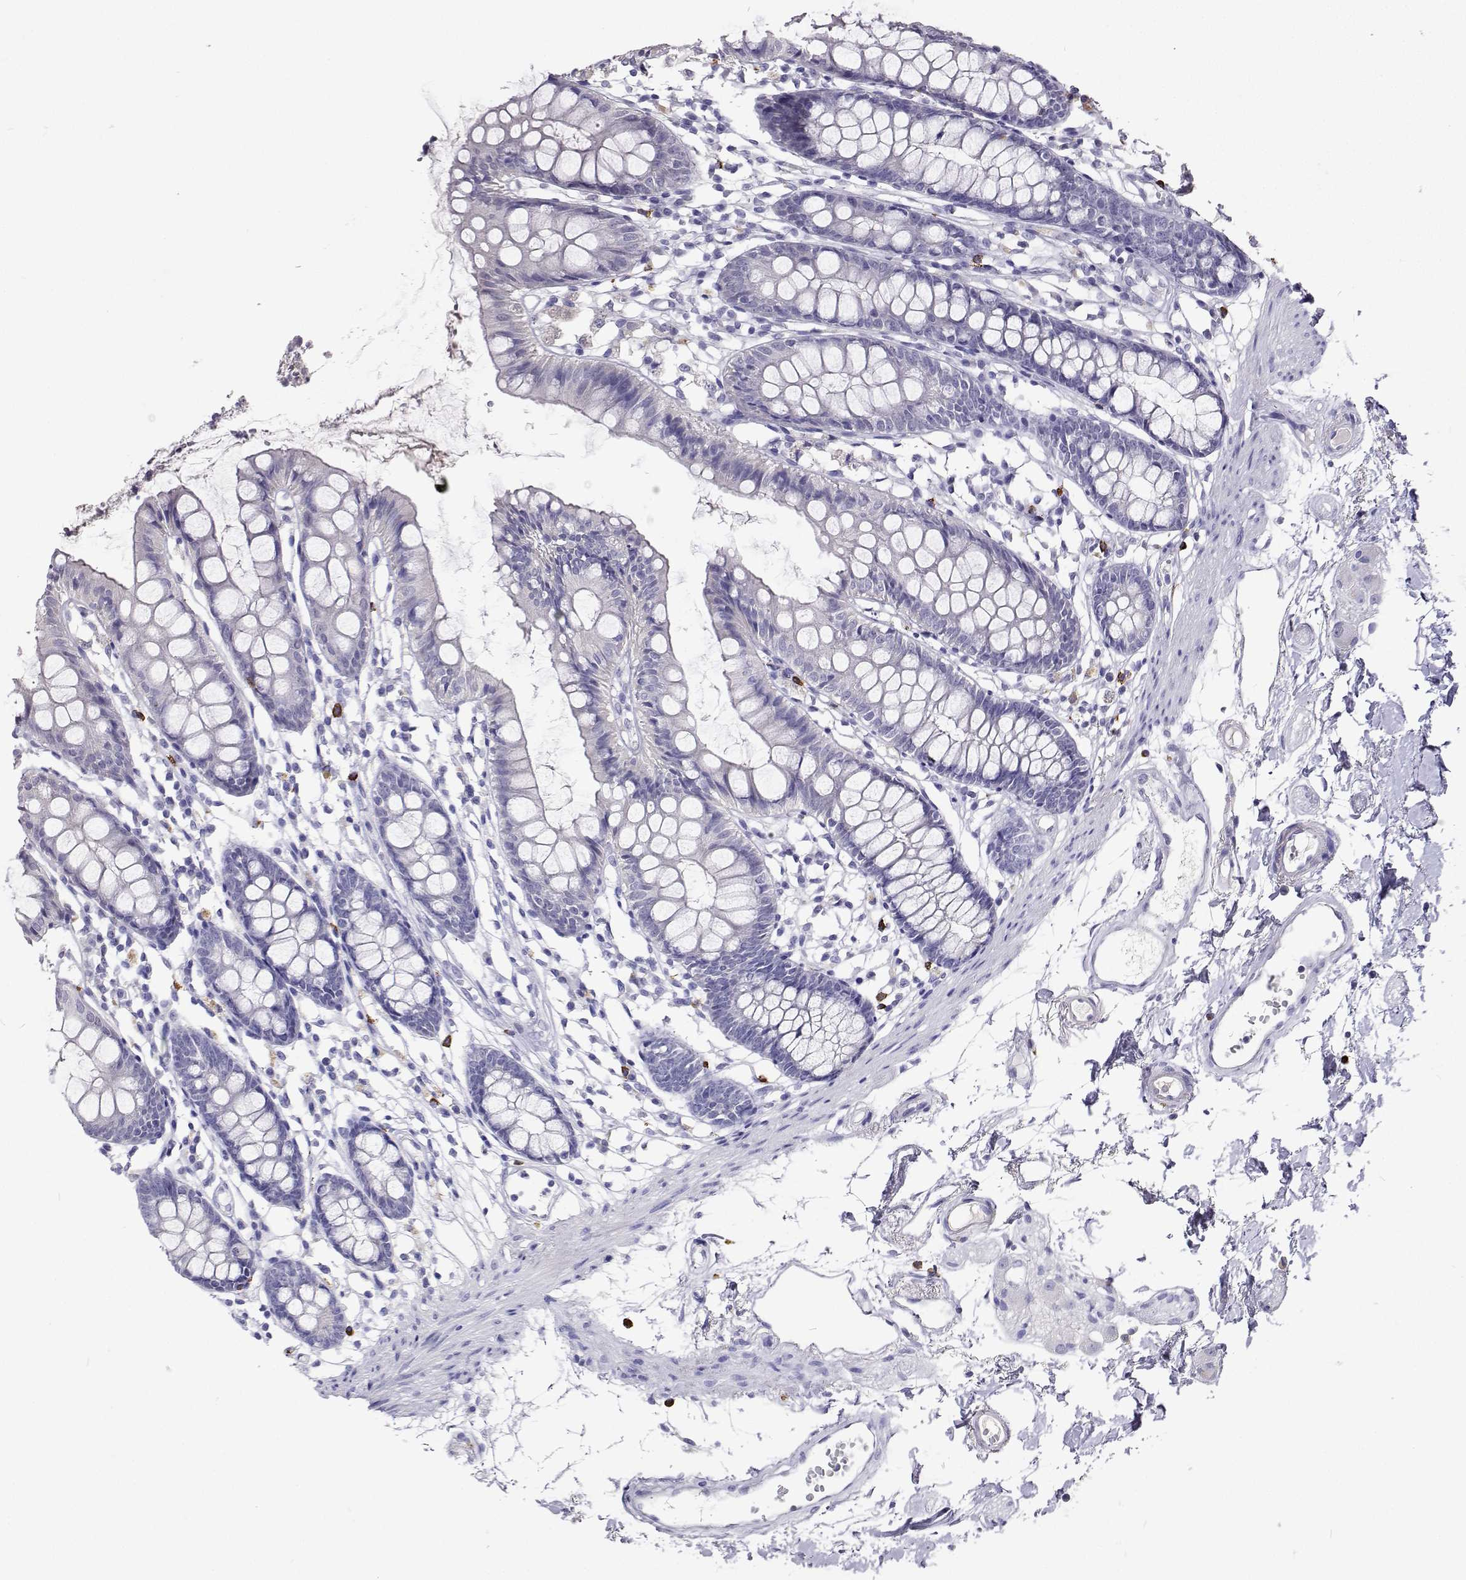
{"staining": {"intensity": "negative", "quantity": "none", "location": "none"}, "tissue": "colon", "cell_type": "Endothelial cells", "image_type": "normal", "snomed": [{"axis": "morphology", "description": "Normal tissue, NOS"}, {"axis": "topography", "description": "Colon"}], "caption": "IHC histopathology image of benign colon: colon stained with DAB (3,3'-diaminobenzidine) exhibits no significant protein staining in endothelial cells.", "gene": "CFAP44", "patient": {"sex": "female", "age": 84}}